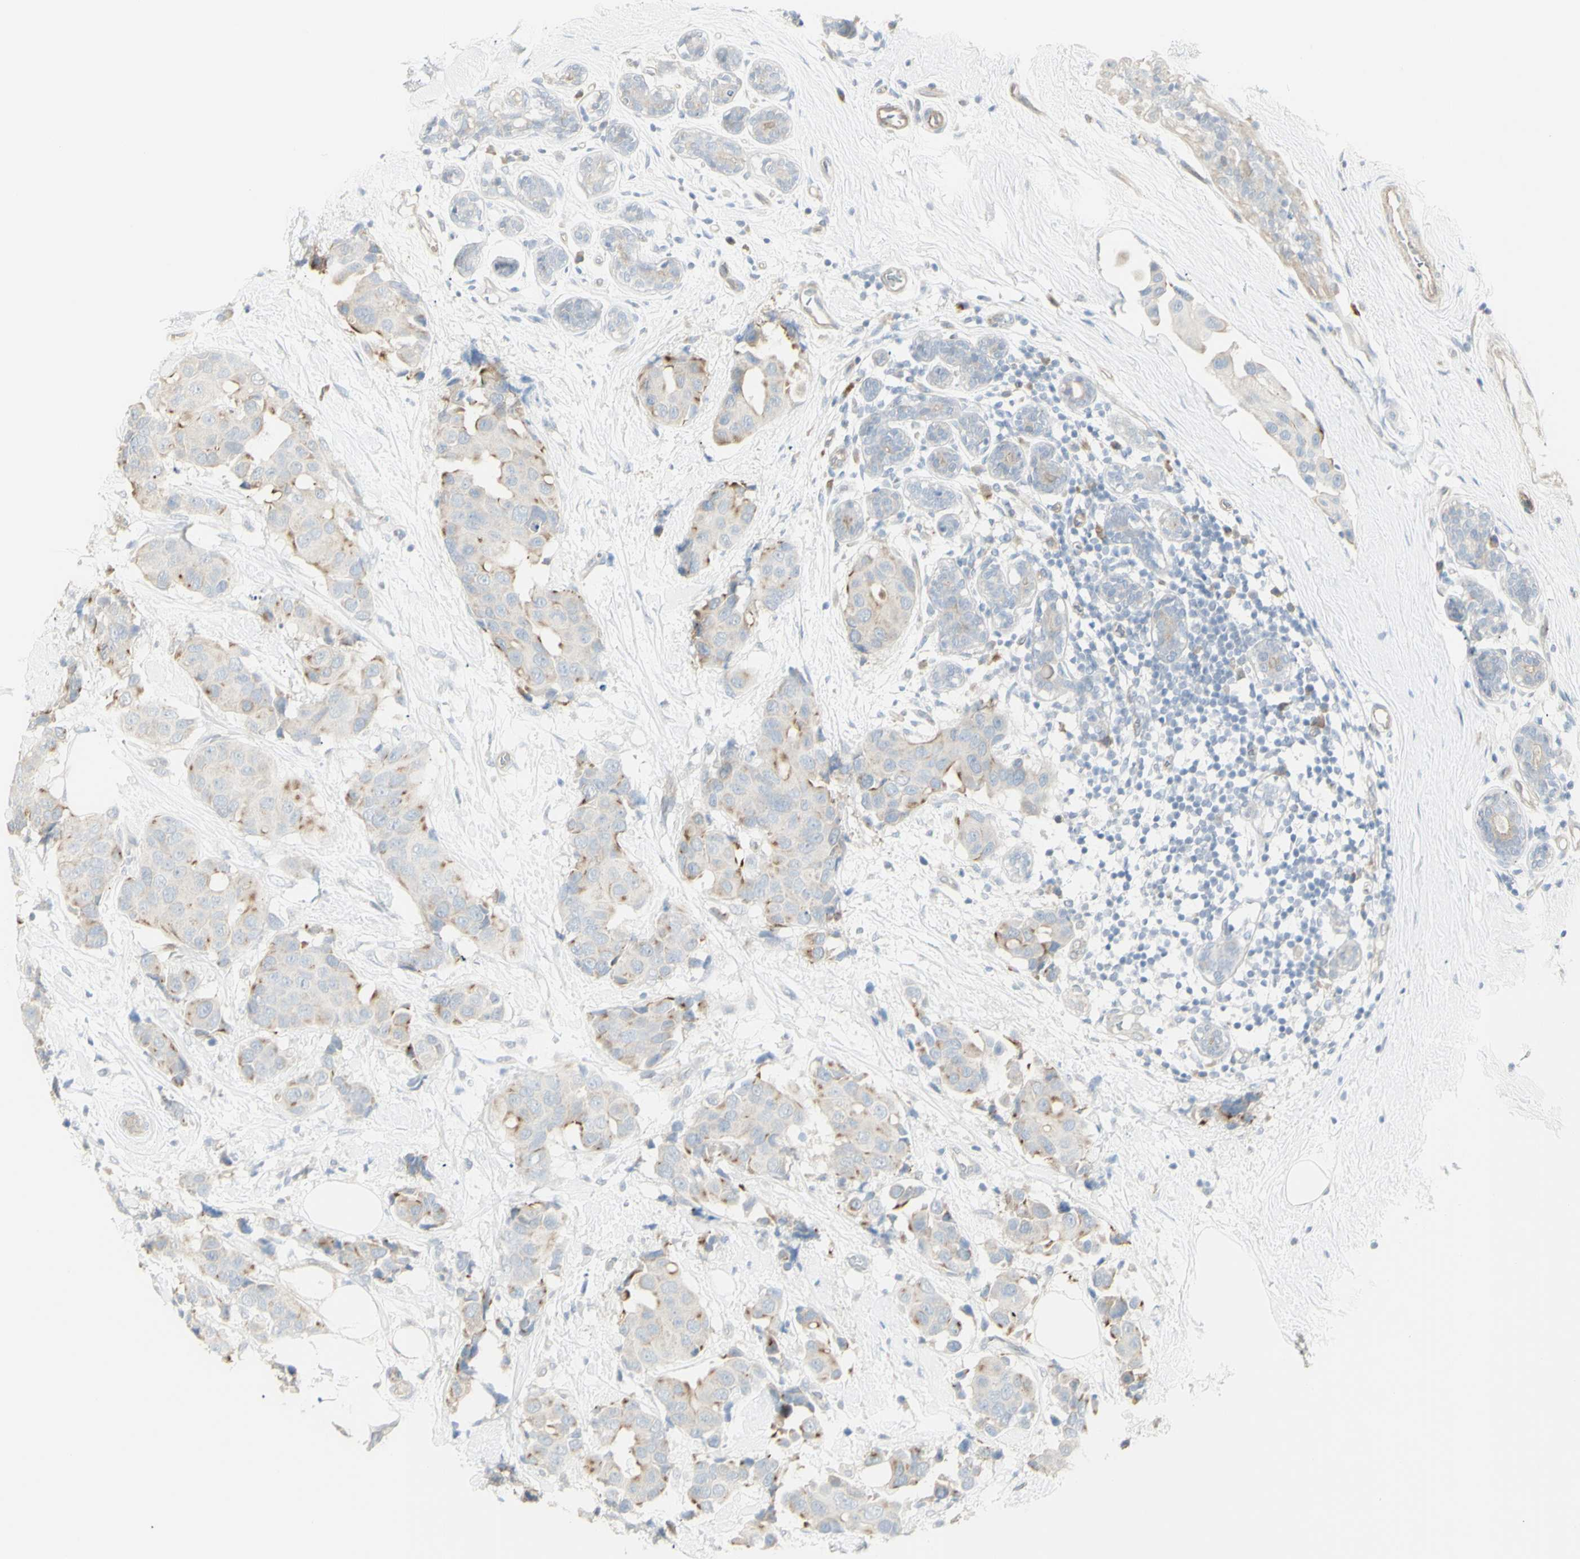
{"staining": {"intensity": "weak", "quantity": "25%-75%", "location": "cytoplasmic/membranous"}, "tissue": "breast cancer", "cell_type": "Tumor cells", "image_type": "cancer", "snomed": [{"axis": "morphology", "description": "Normal tissue, NOS"}, {"axis": "morphology", "description": "Duct carcinoma"}, {"axis": "topography", "description": "Breast"}], "caption": "Tumor cells exhibit weak cytoplasmic/membranous positivity in about 25%-75% of cells in breast invasive ductal carcinoma. (DAB (3,3'-diaminobenzidine) = brown stain, brightfield microscopy at high magnification).", "gene": "NDST4", "patient": {"sex": "female", "age": 39}}